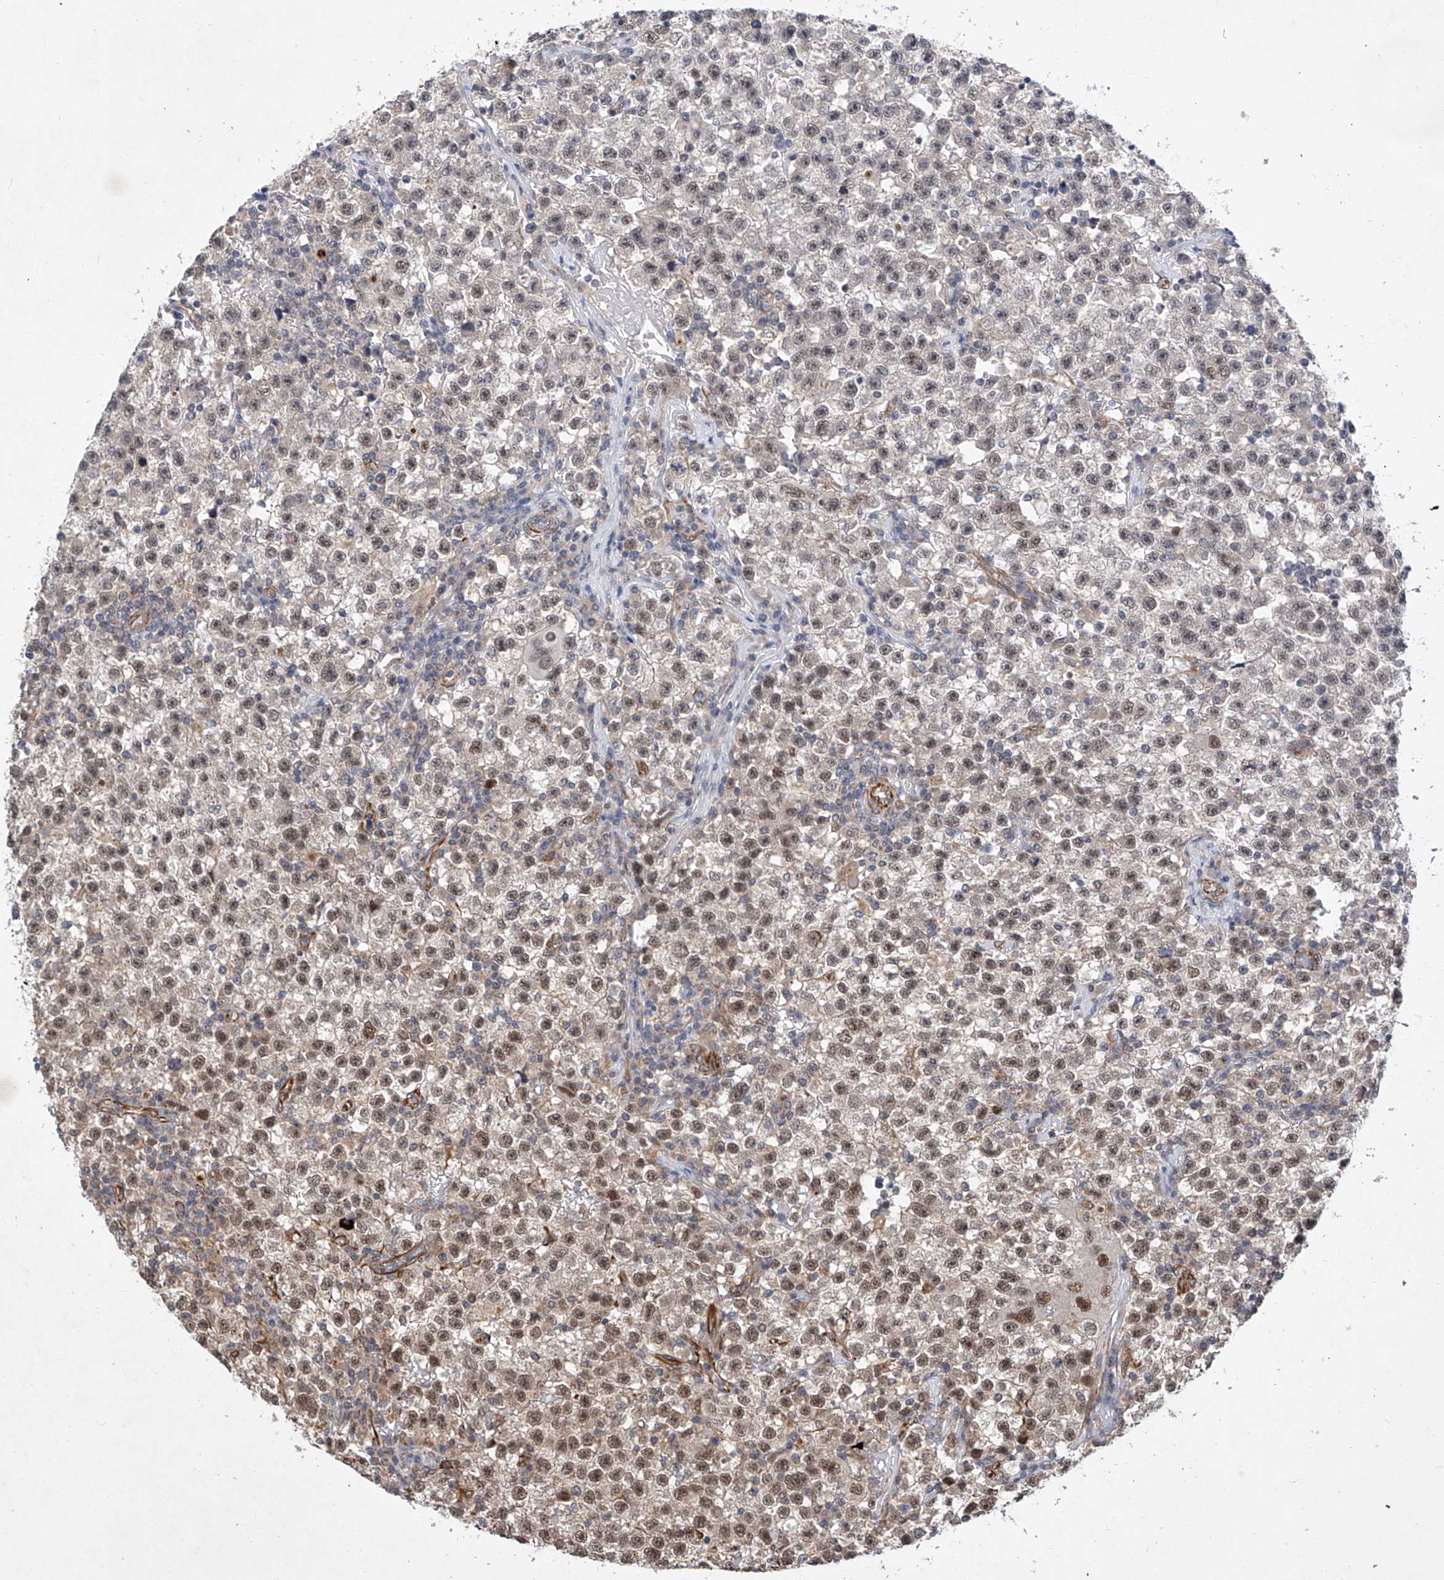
{"staining": {"intensity": "moderate", "quantity": "25%-75%", "location": "nuclear"}, "tissue": "testis cancer", "cell_type": "Tumor cells", "image_type": "cancer", "snomed": [{"axis": "morphology", "description": "Seminoma, NOS"}, {"axis": "topography", "description": "Testis"}], "caption": "Seminoma (testis) stained with a brown dye displays moderate nuclear positive expression in approximately 25%-75% of tumor cells.", "gene": "AMD1", "patient": {"sex": "male", "age": 22}}